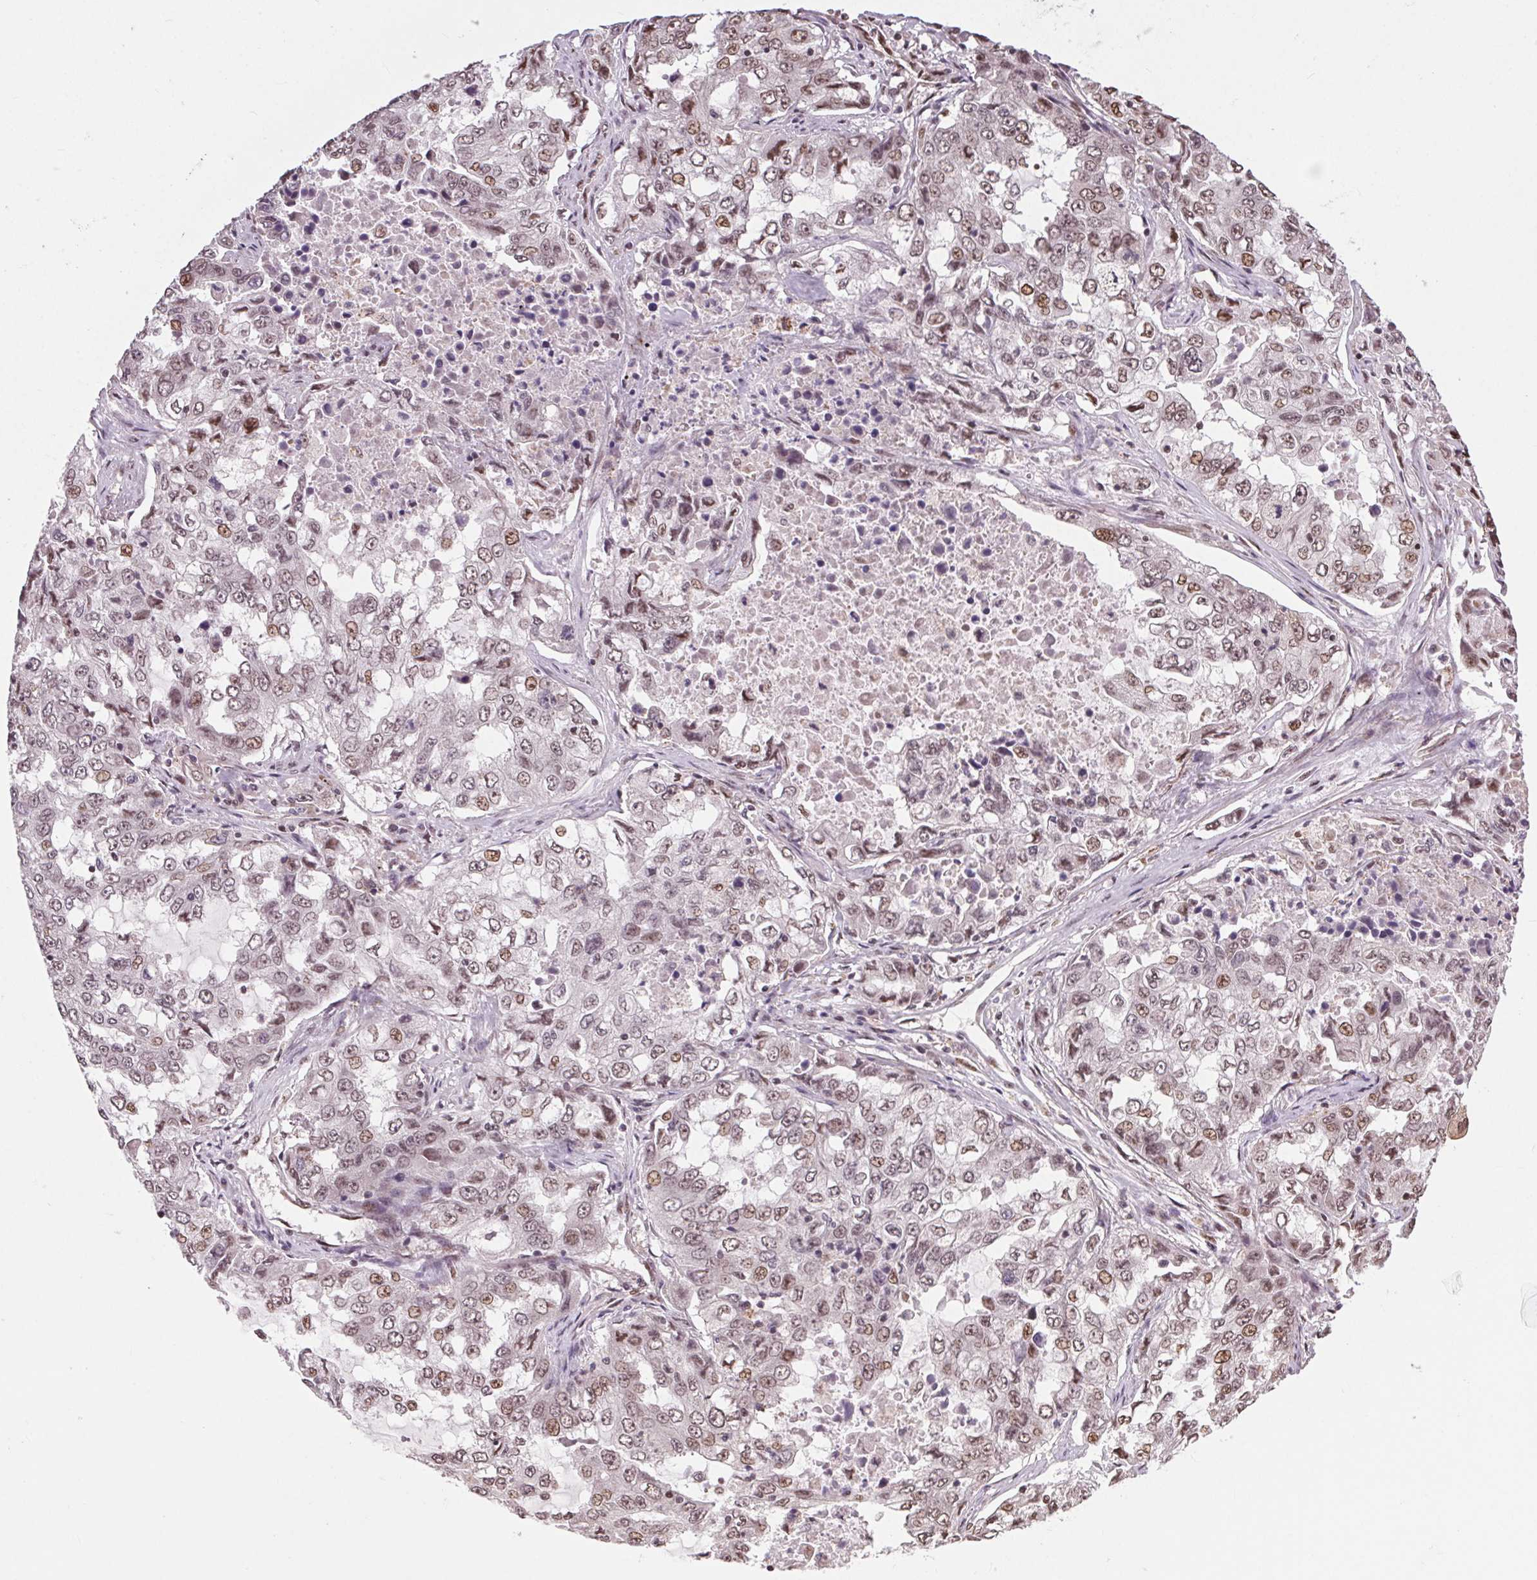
{"staining": {"intensity": "weak", "quantity": "25%-75%", "location": "nuclear"}, "tissue": "lung cancer", "cell_type": "Tumor cells", "image_type": "cancer", "snomed": [{"axis": "morphology", "description": "Adenocarcinoma, NOS"}, {"axis": "topography", "description": "Lung"}], "caption": "High-power microscopy captured an IHC micrograph of lung cancer, revealing weak nuclear staining in approximately 25%-75% of tumor cells. The staining is performed using DAB brown chromogen to label protein expression. The nuclei are counter-stained blue using hematoxylin.", "gene": "RAD23A", "patient": {"sex": "female", "age": 61}}